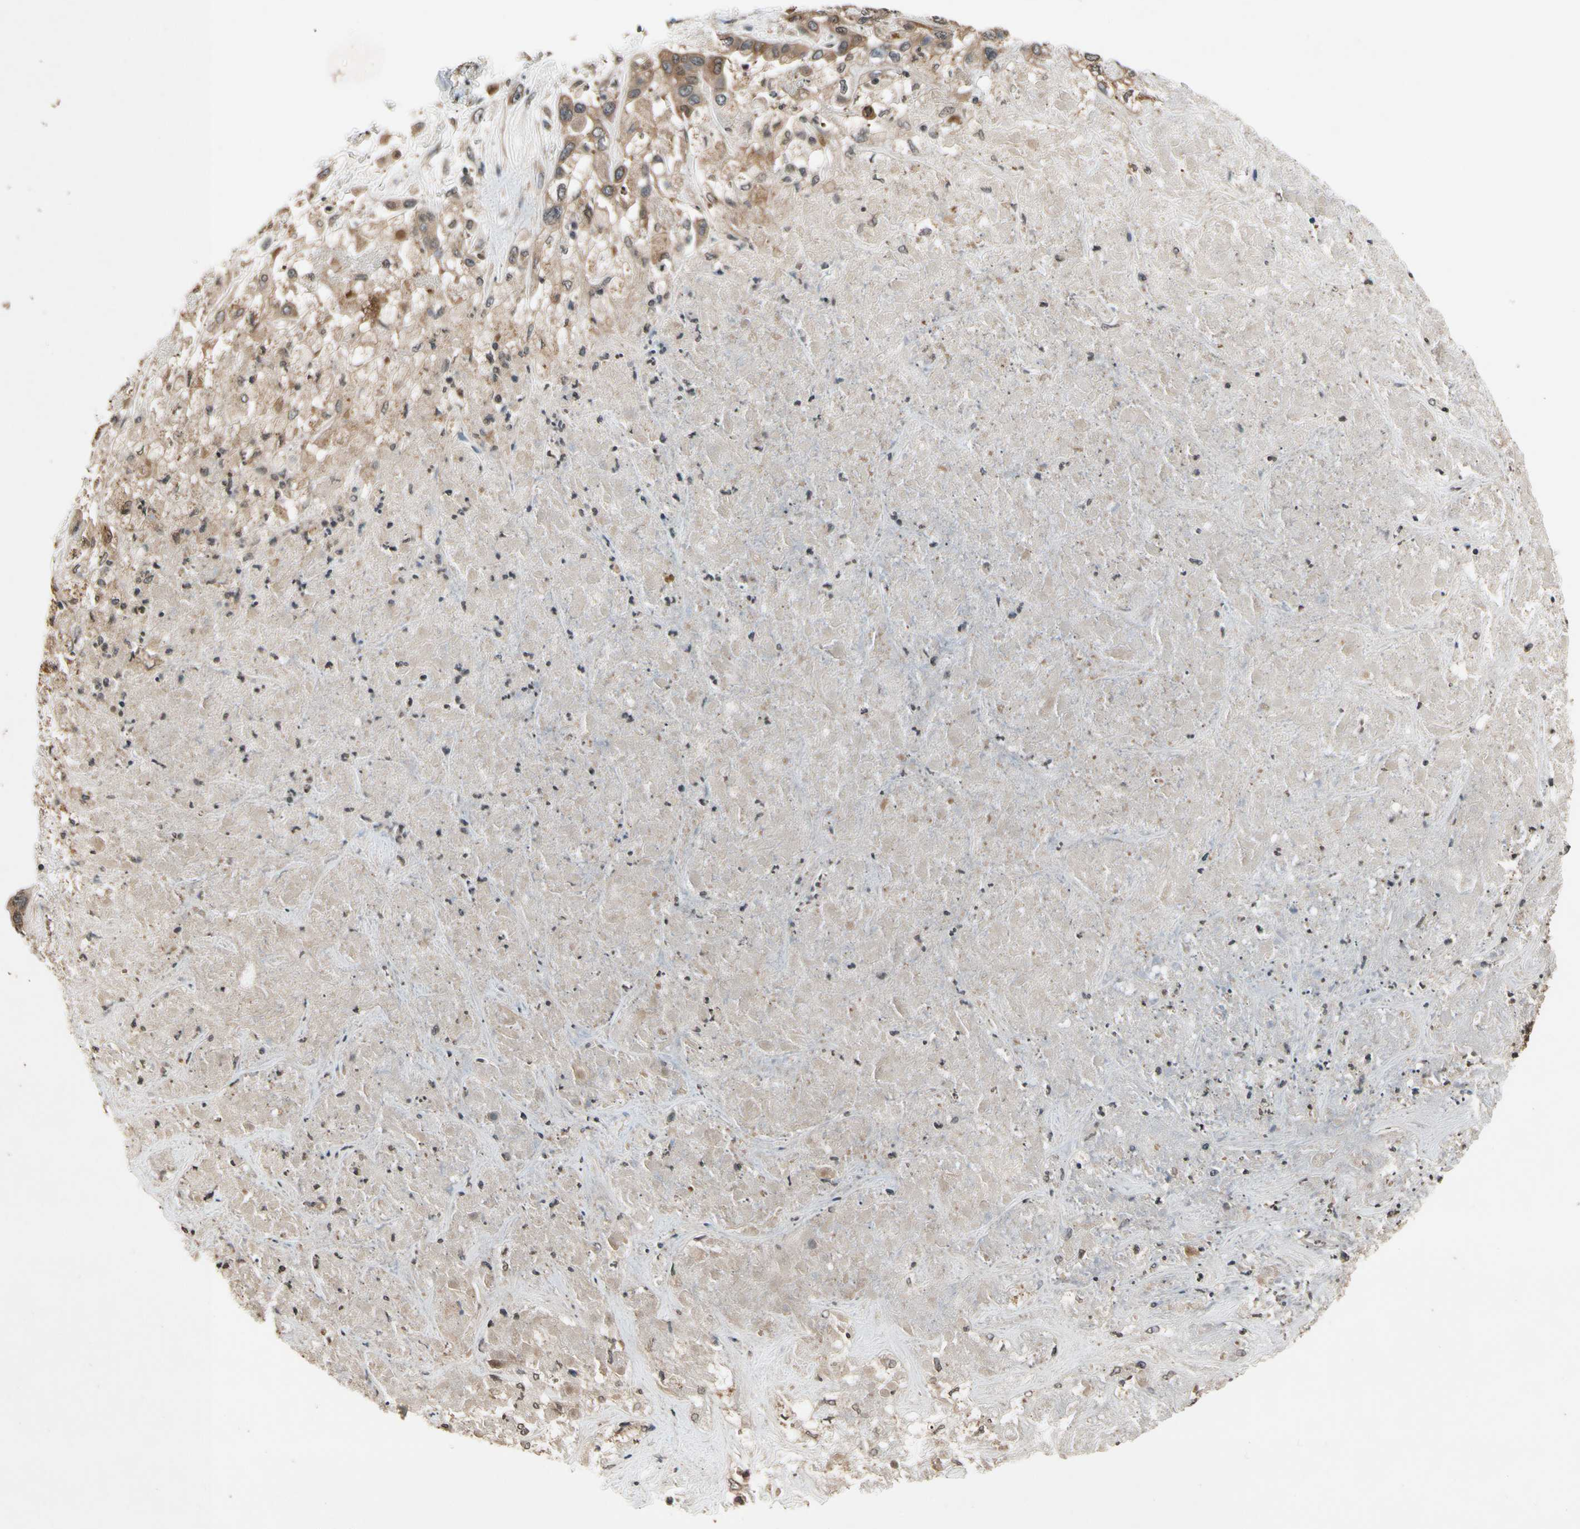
{"staining": {"intensity": "moderate", "quantity": "25%-75%", "location": "cytoplasmic/membranous"}, "tissue": "liver cancer", "cell_type": "Tumor cells", "image_type": "cancer", "snomed": [{"axis": "morphology", "description": "Cholangiocarcinoma"}, {"axis": "topography", "description": "Liver"}], "caption": "Cholangiocarcinoma (liver) tissue displays moderate cytoplasmic/membranous expression in about 25%-75% of tumor cells", "gene": "GCLC", "patient": {"sex": "female", "age": 52}}